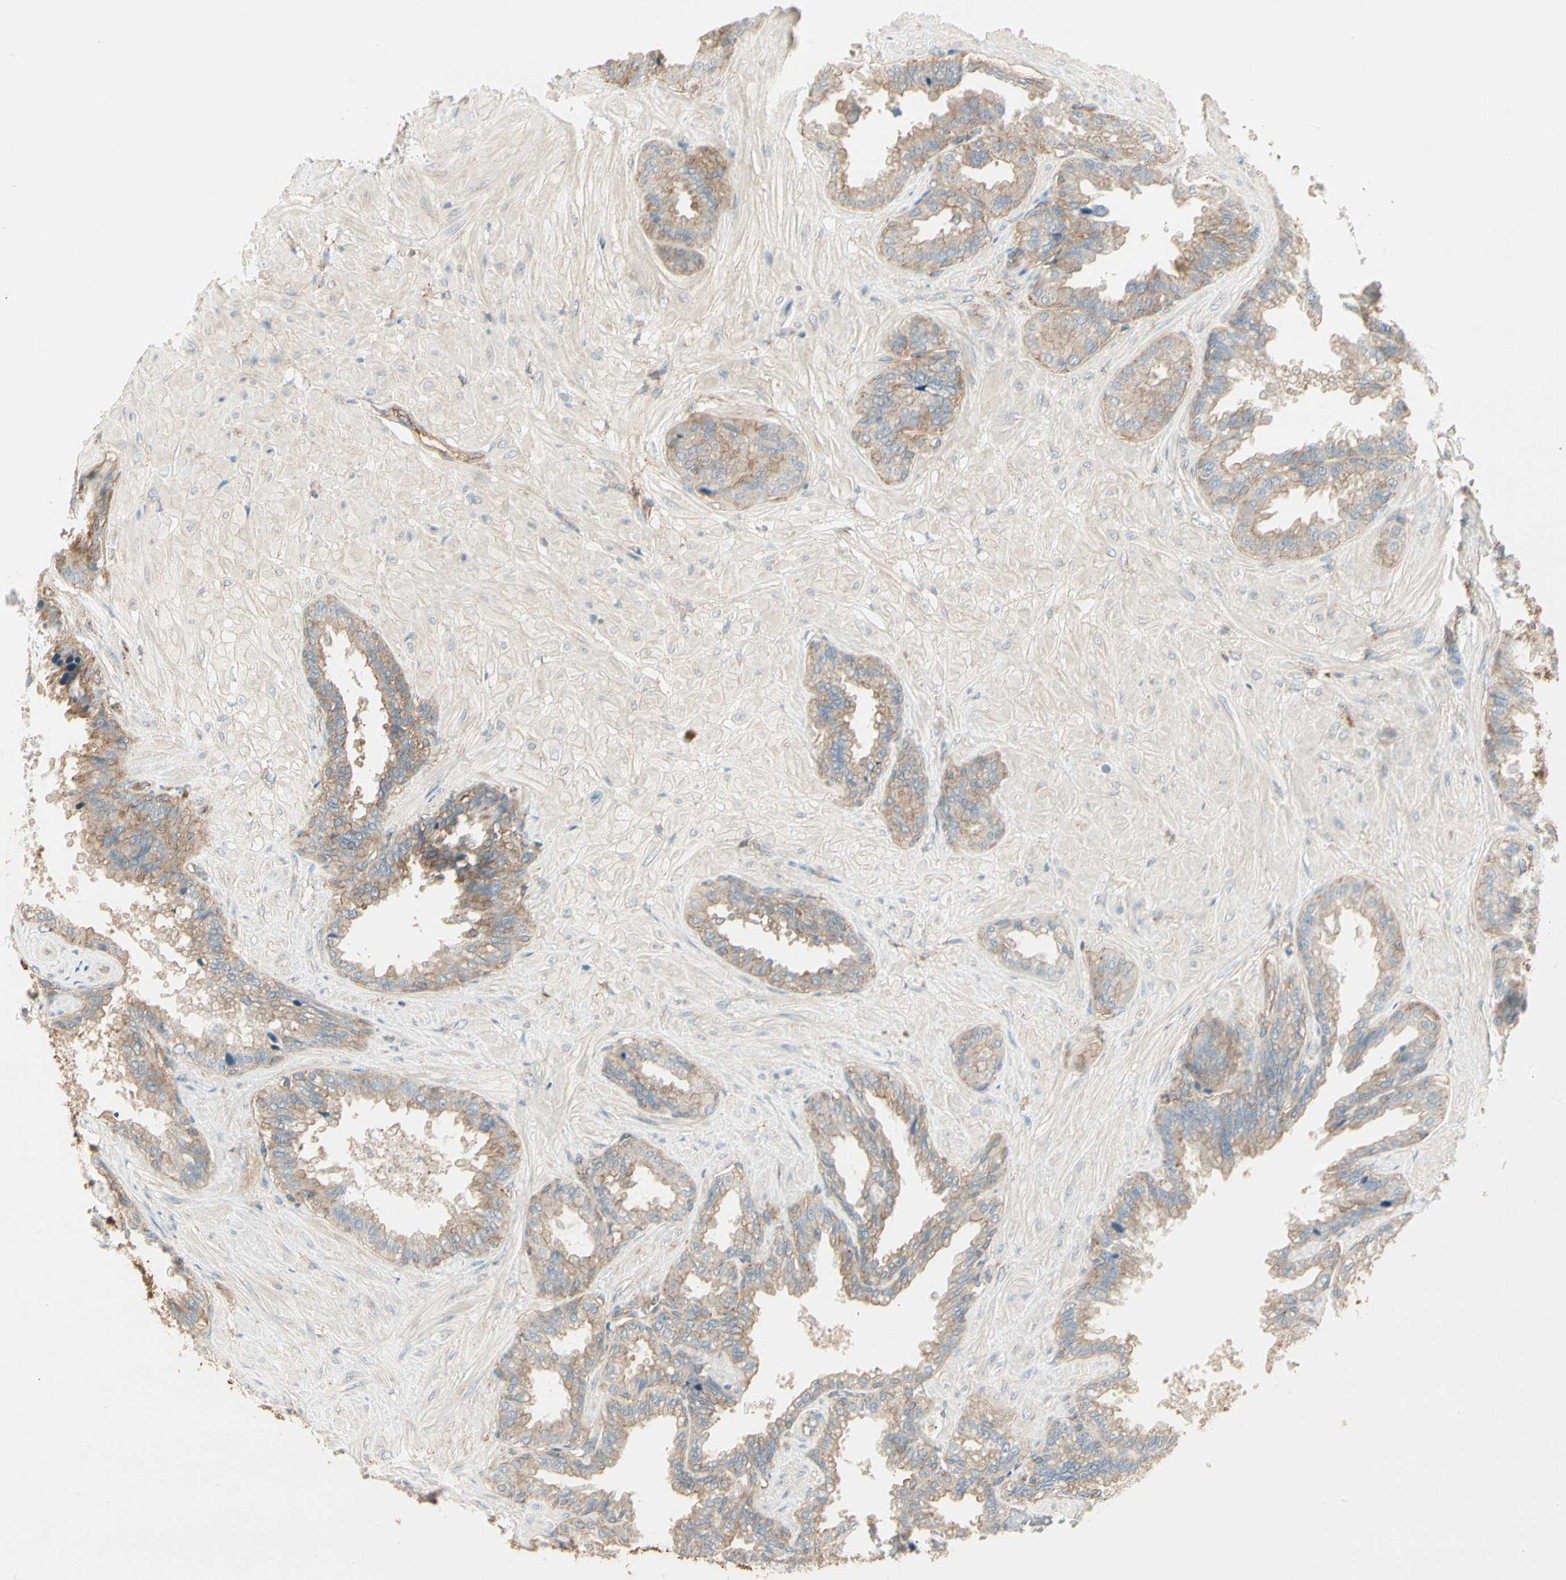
{"staining": {"intensity": "weak", "quantity": ">75%", "location": "cytoplasmic/membranous"}, "tissue": "seminal vesicle", "cell_type": "Glandular cells", "image_type": "normal", "snomed": [{"axis": "morphology", "description": "Normal tissue, NOS"}, {"axis": "topography", "description": "Seminal veicle"}], "caption": "DAB immunohistochemical staining of benign seminal vesicle demonstrates weak cytoplasmic/membranous protein staining in about >75% of glandular cells.", "gene": "AGFG1", "patient": {"sex": "male", "age": 46}}